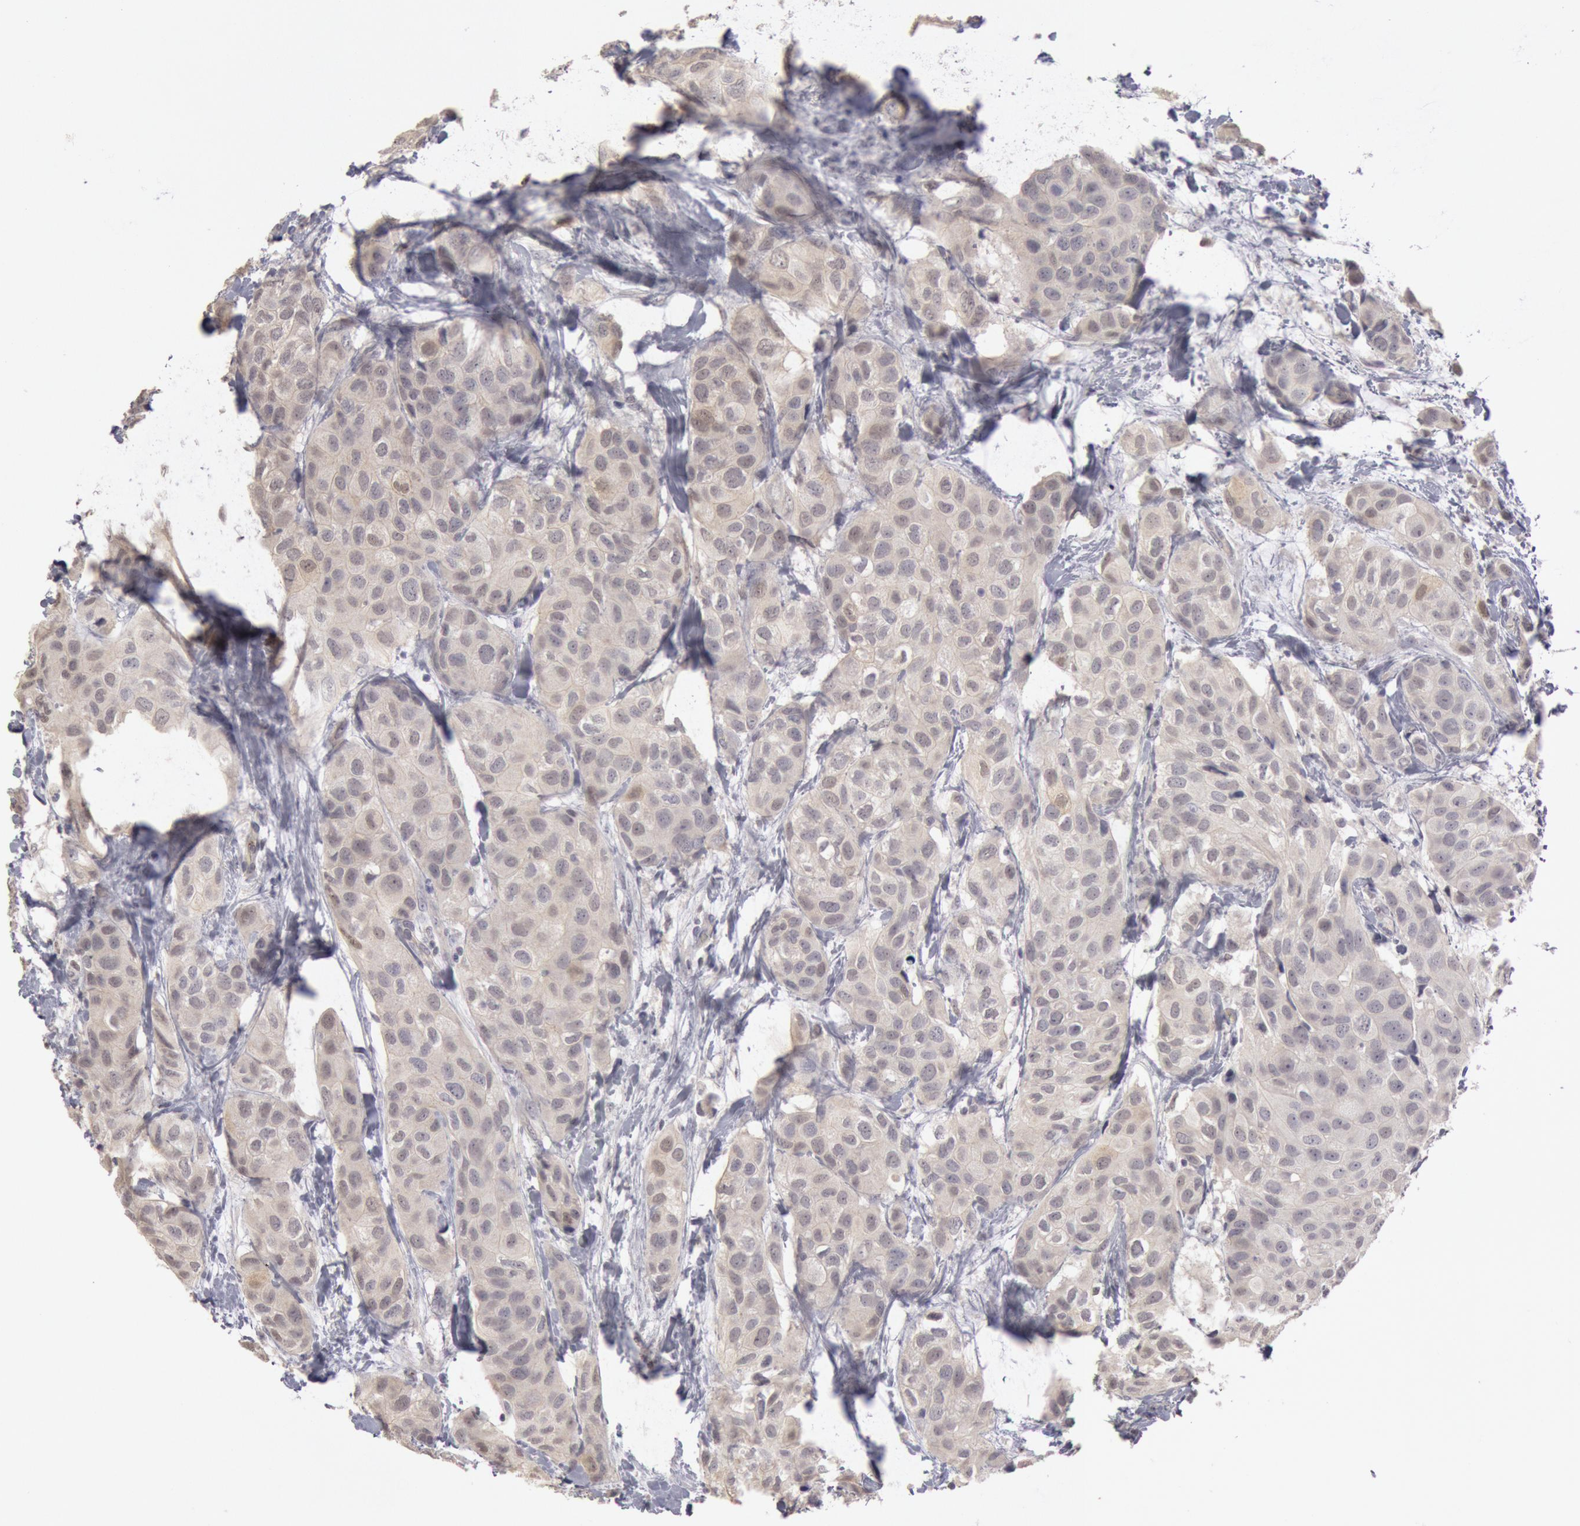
{"staining": {"intensity": "negative", "quantity": "none", "location": "none"}, "tissue": "breast cancer", "cell_type": "Tumor cells", "image_type": "cancer", "snomed": [{"axis": "morphology", "description": "Duct carcinoma"}, {"axis": "topography", "description": "Breast"}], "caption": "Tumor cells show no significant protein staining in breast cancer (intraductal carcinoma).", "gene": "RIMBP3C", "patient": {"sex": "female", "age": 68}}